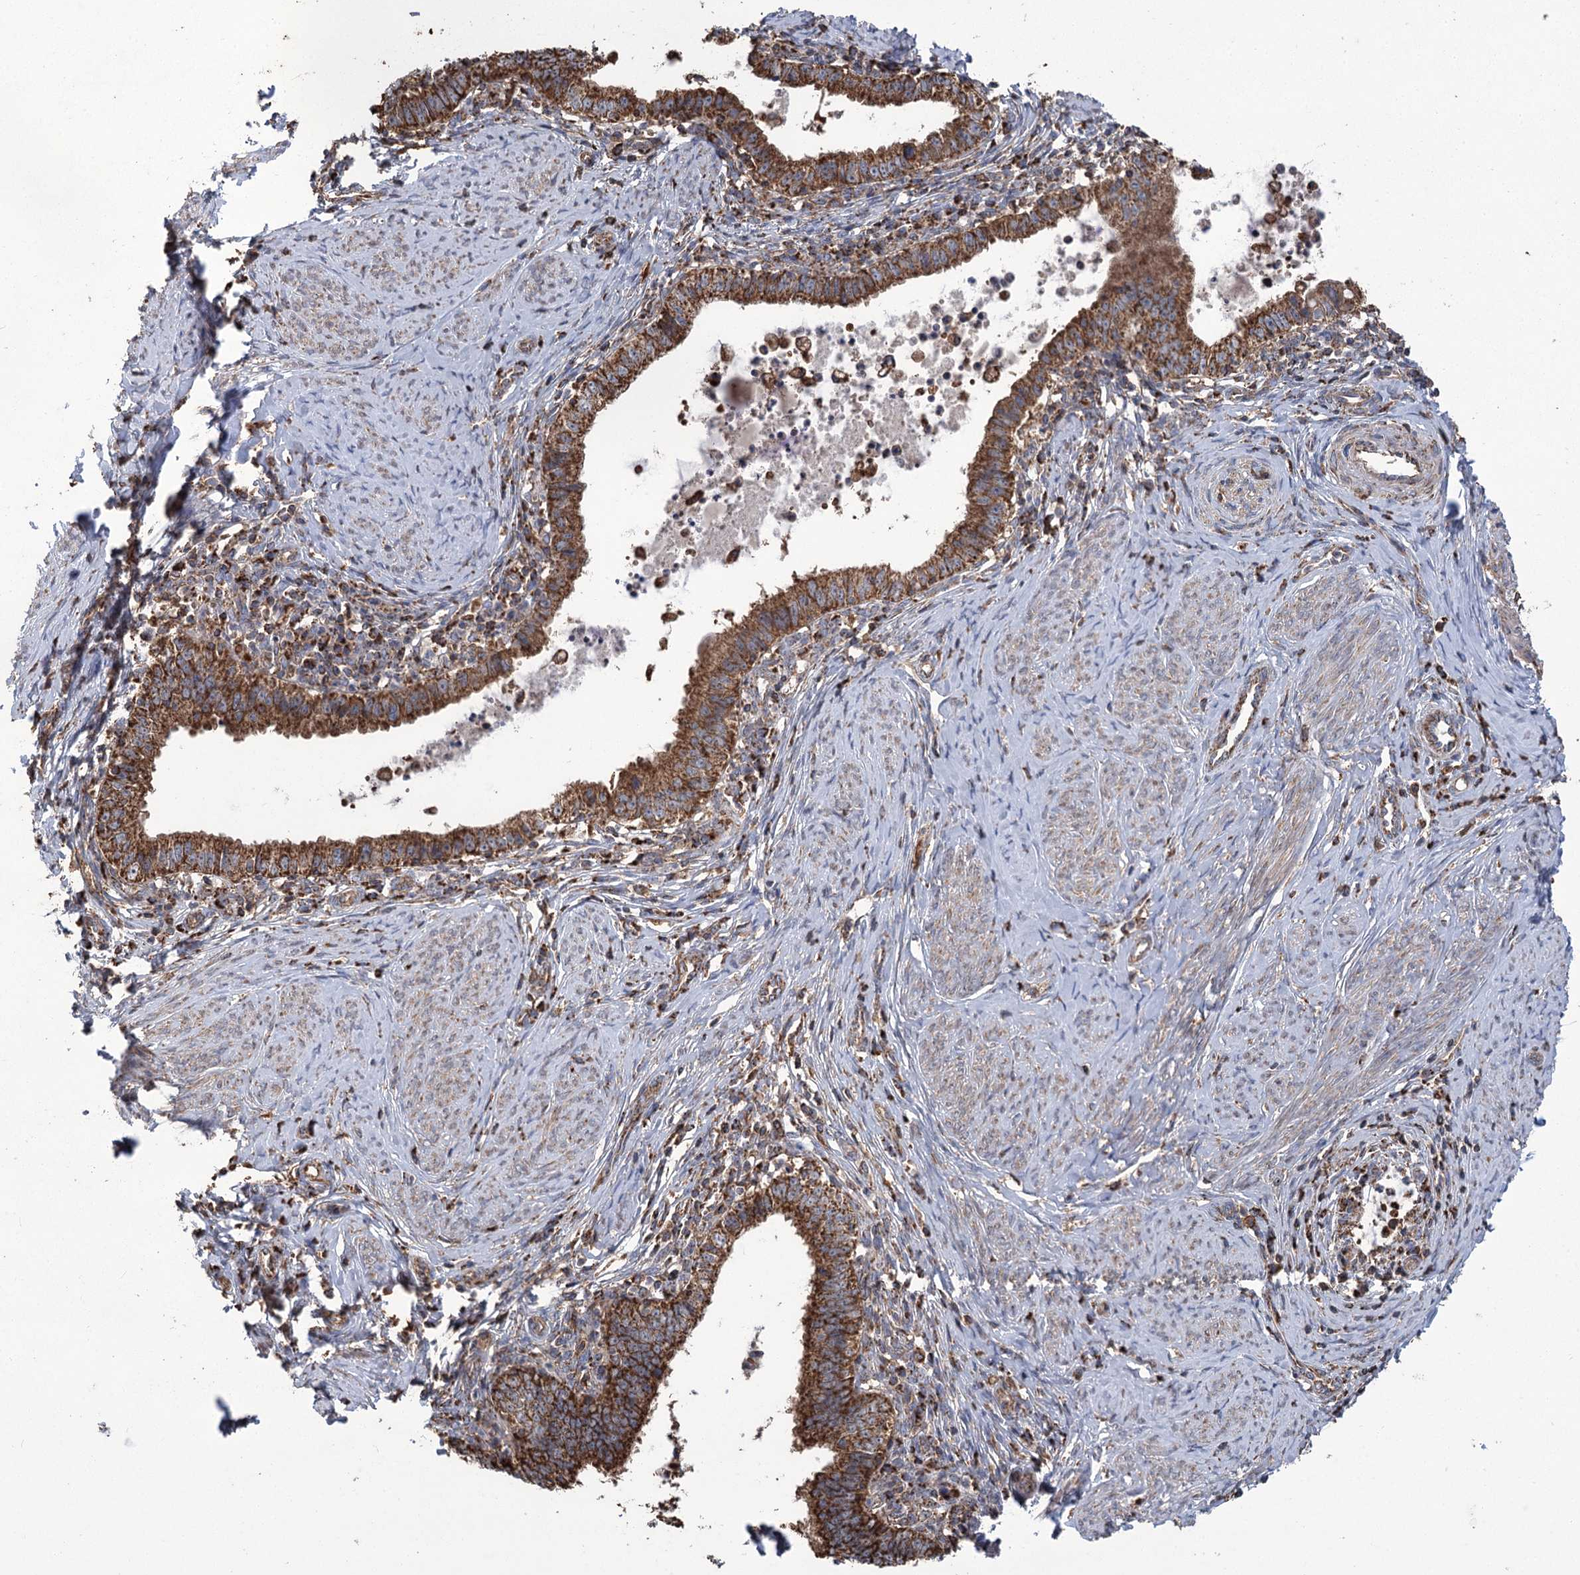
{"staining": {"intensity": "strong", "quantity": ">75%", "location": "cytoplasmic/membranous"}, "tissue": "cervical cancer", "cell_type": "Tumor cells", "image_type": "cancer", "snomed": [{"axis": "morphology", "description": "Adenocarcinoma, NOS"}, {"axis": "topography", "description": "Cervix"}], "caption": "DAB (3,3'-diaminobenzidine) immunohistochemical staining of cervical adenocarcinoma reveals strong cytoplasmic/membranous protein staining in approximately >75% of tumor cells.", "gene": "CARD19", "patient": {"sex": "female", "age": 36}}